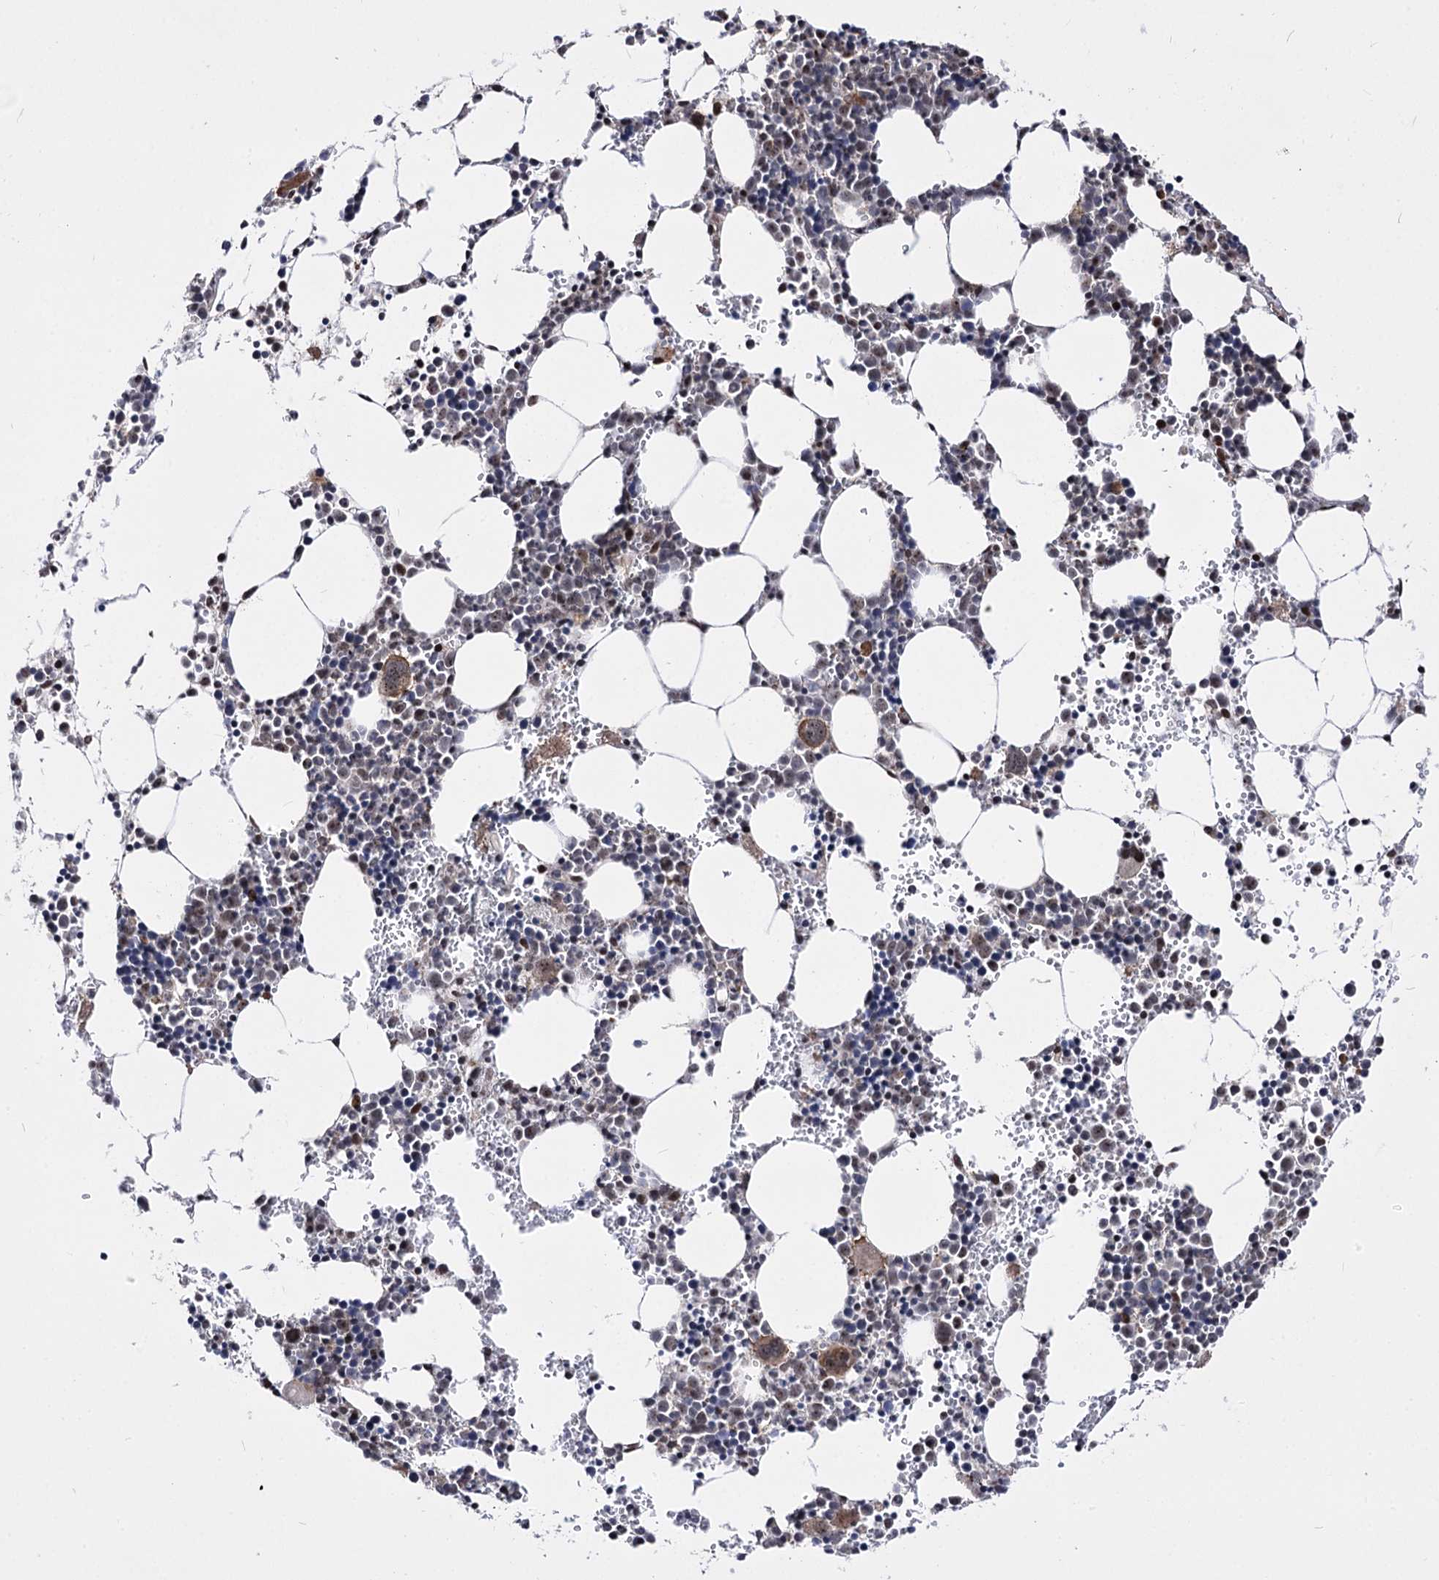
{"staining": {"intensity": "moderate", "quantity": "<25%", "location": "cytoplasmic/membranous,nuclear"}, "tissue": "bone marrow", "cell_type": "Hematopoietic cells", "image_type": "normal", "snomed": [{"axis": "morphology", "description": "Normal tissue, NOS"}, {"axis": "topography", "description": "Bone marrow"}], "caption": "Immunohistochemical staining of normal bone marrow demonstrates <25% levels of moderate cytoplasmic/membranous,nuclear protein staining in about <25% of hematopoietic cells. (brown staining indicates protein expression, while blue staining denotes nuclei).", "gene": "STOX1", "patient": {"sex": "female", "age": 89}}